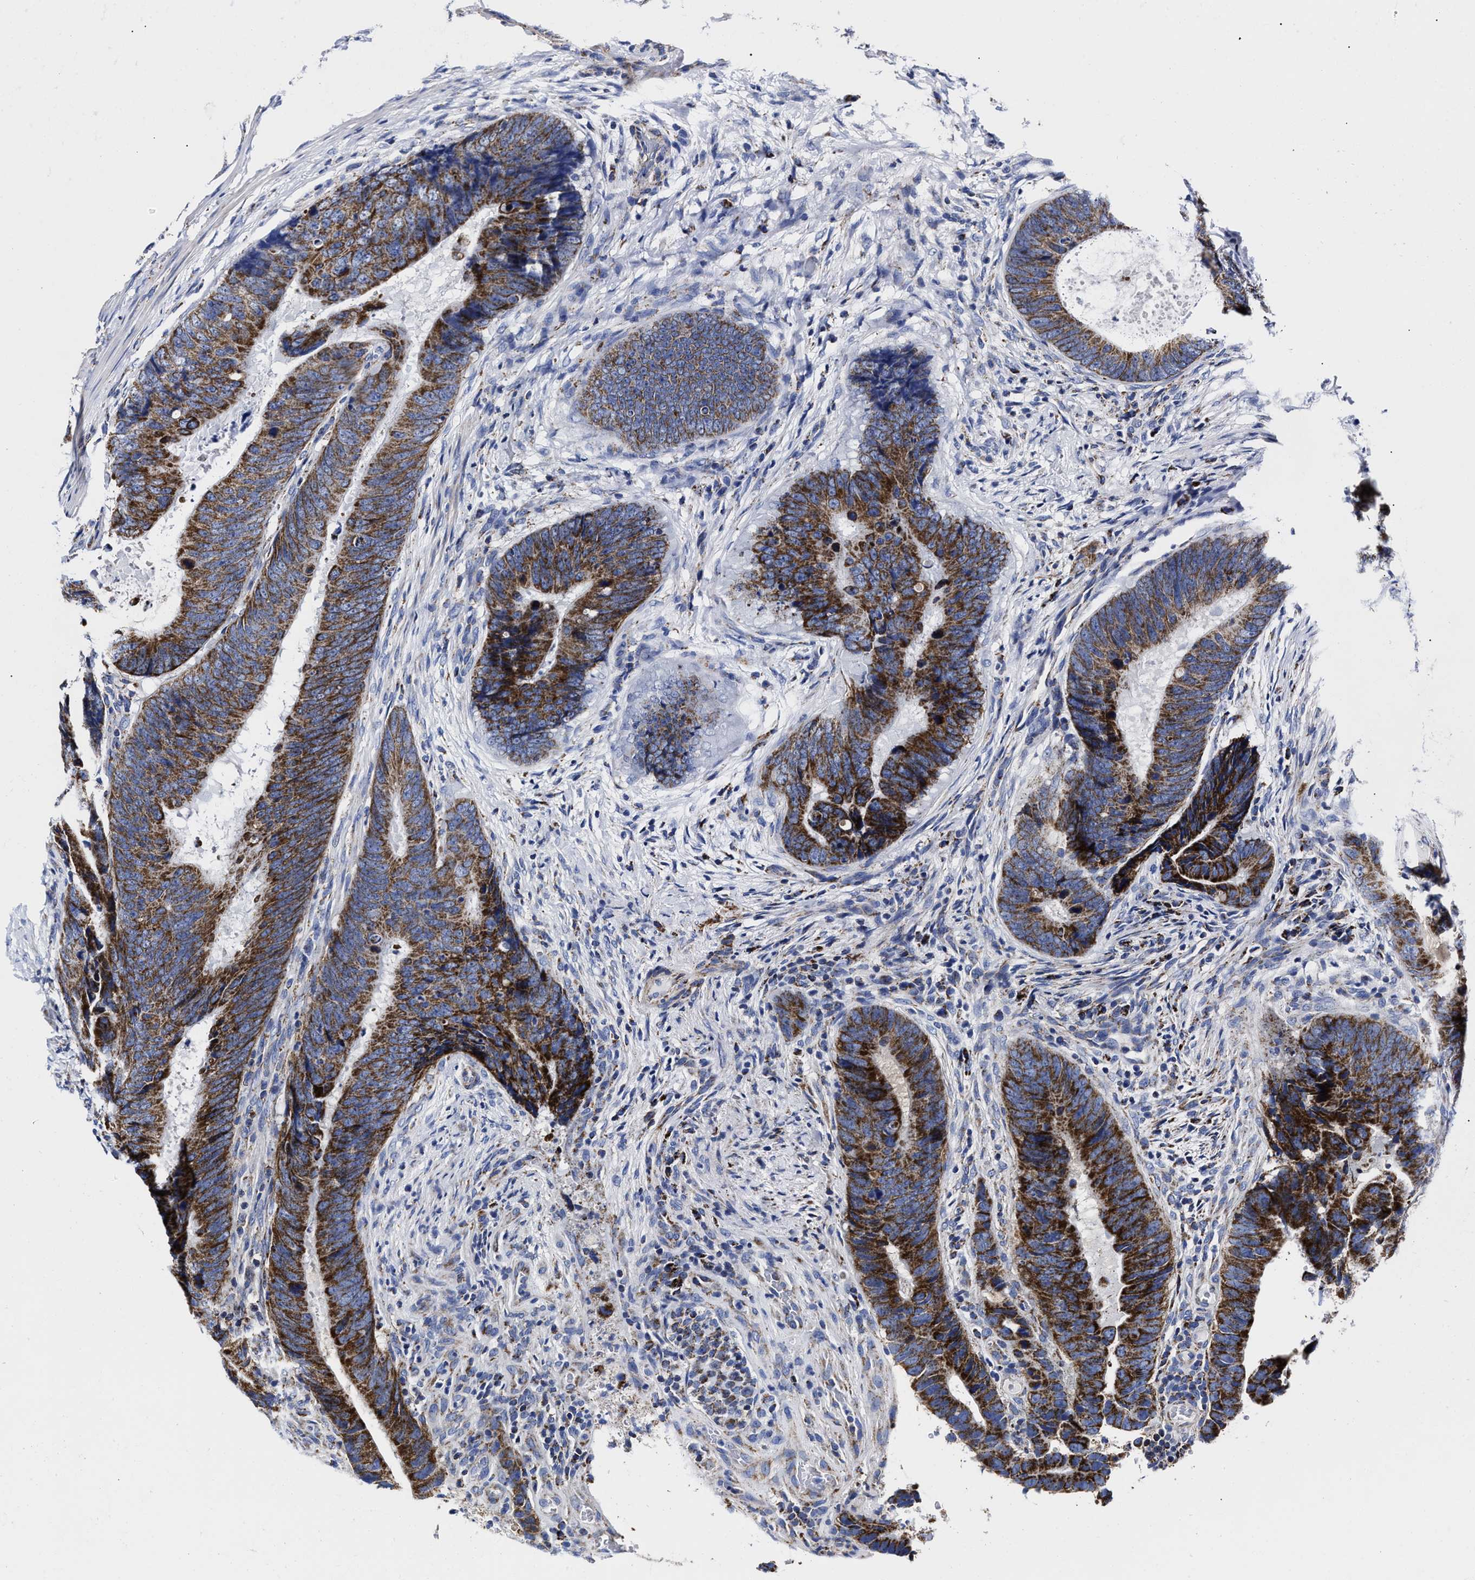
{"staining": {"intensity": "strong", "quantity": ">75%", "location": "cytoplasmic/membranous"}, "tissue": "colorectal cancer", "cell_type": "Tumor cells", "image_type": "cancer", "snomed": [{"axis": "morphology", "description": "Adenocarcinoma, NOS"}, {"axis": "topography", "description": "Colon"}], "caption": "This is an image of immunohistochemistry (IHC) staining of colorectal adenocarcinoma, which shows strong expression in the cytoplasmic/membranous of tumor cells.", "gene": "HINT2", "patient": {"sex": "male", "age": 56}}